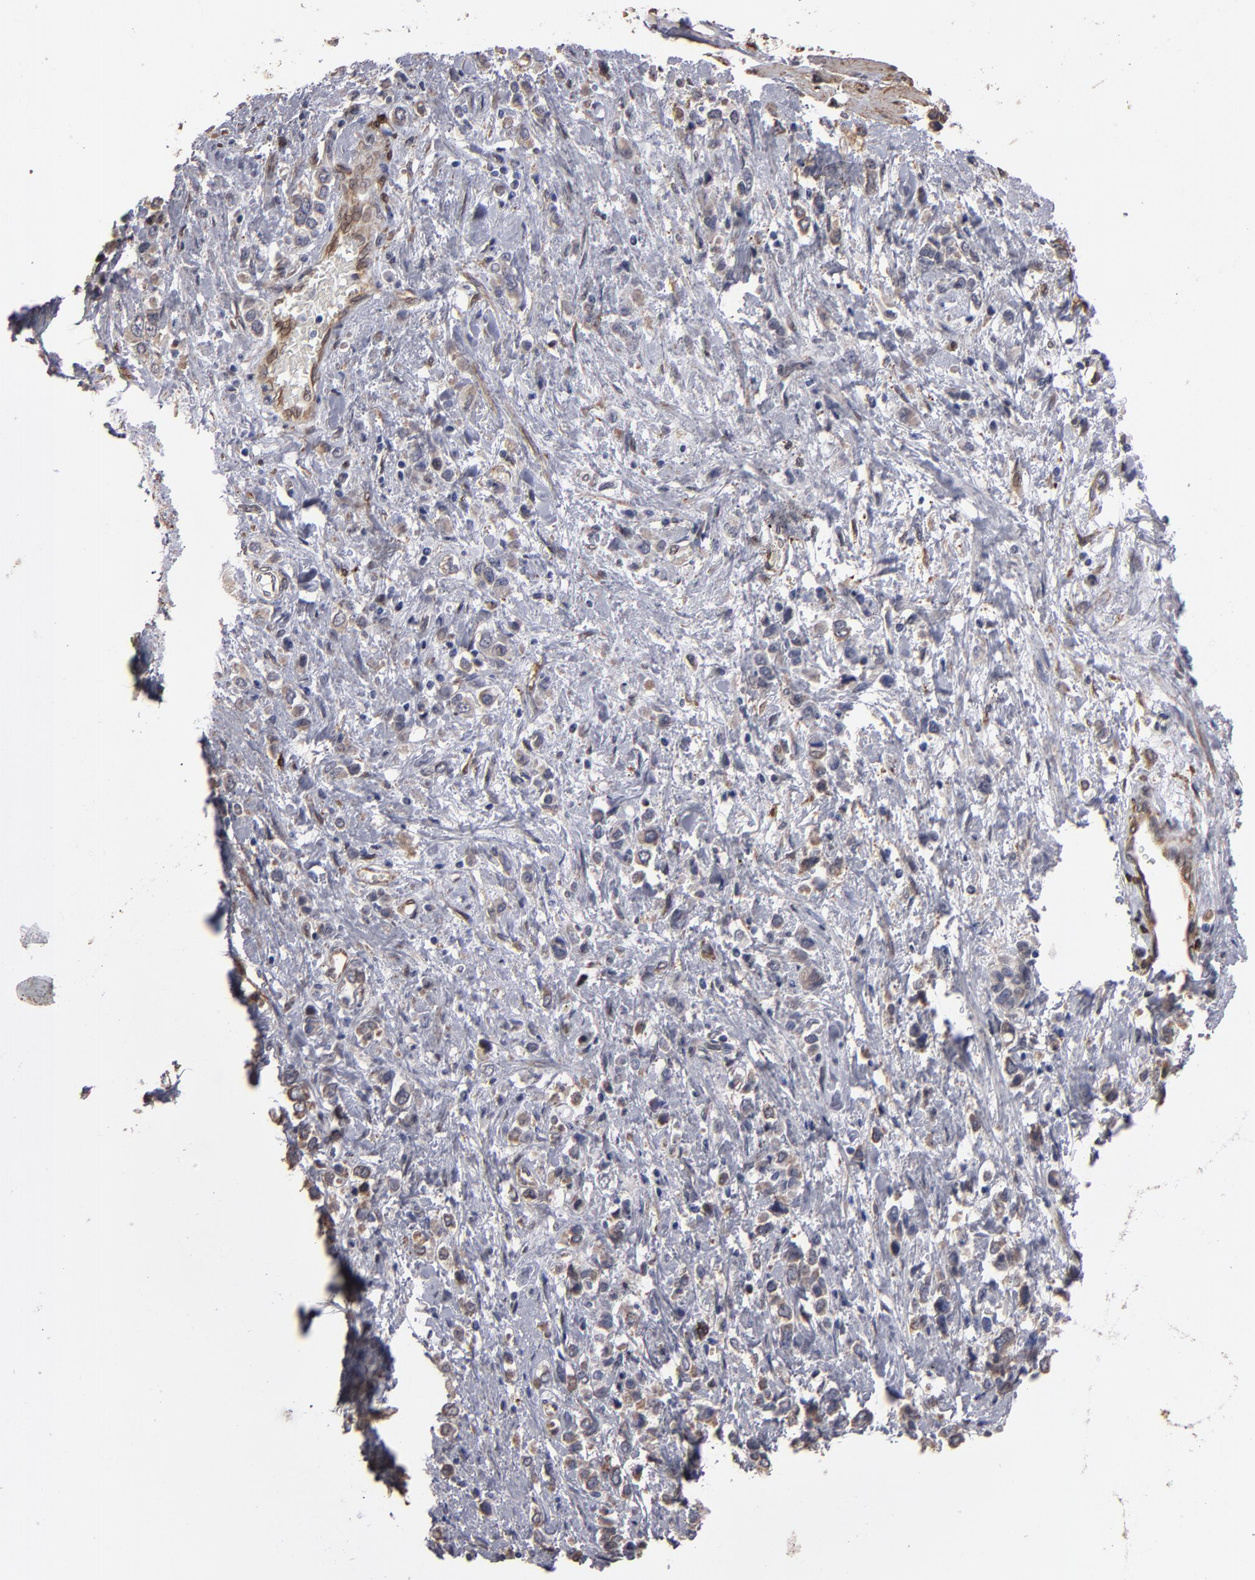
{"staining": {"intensity": "weak", "quantity": ">75%", "location": "cytoplasmic/membranous"}, "tissue": "stomach cancer", "cell_type": "Tumor cells", "image_type": "cancer", "snomed": [{"axis": "morphology", "description": "Adenocarcinoma, NOS"}, {"axis": "topography", "description": "Stomach, upper"}], "caption": "Tumor cells exhibit weak cytoplasmic/membranous positivity in approximately >75% of cells in stomach cancer (adenocarcinoma). (brown staining indicates protein expression, while blue staining denotes nuclei).", "gene": "PGRMC1", "patient": {"sex": "male", "age": 76}}